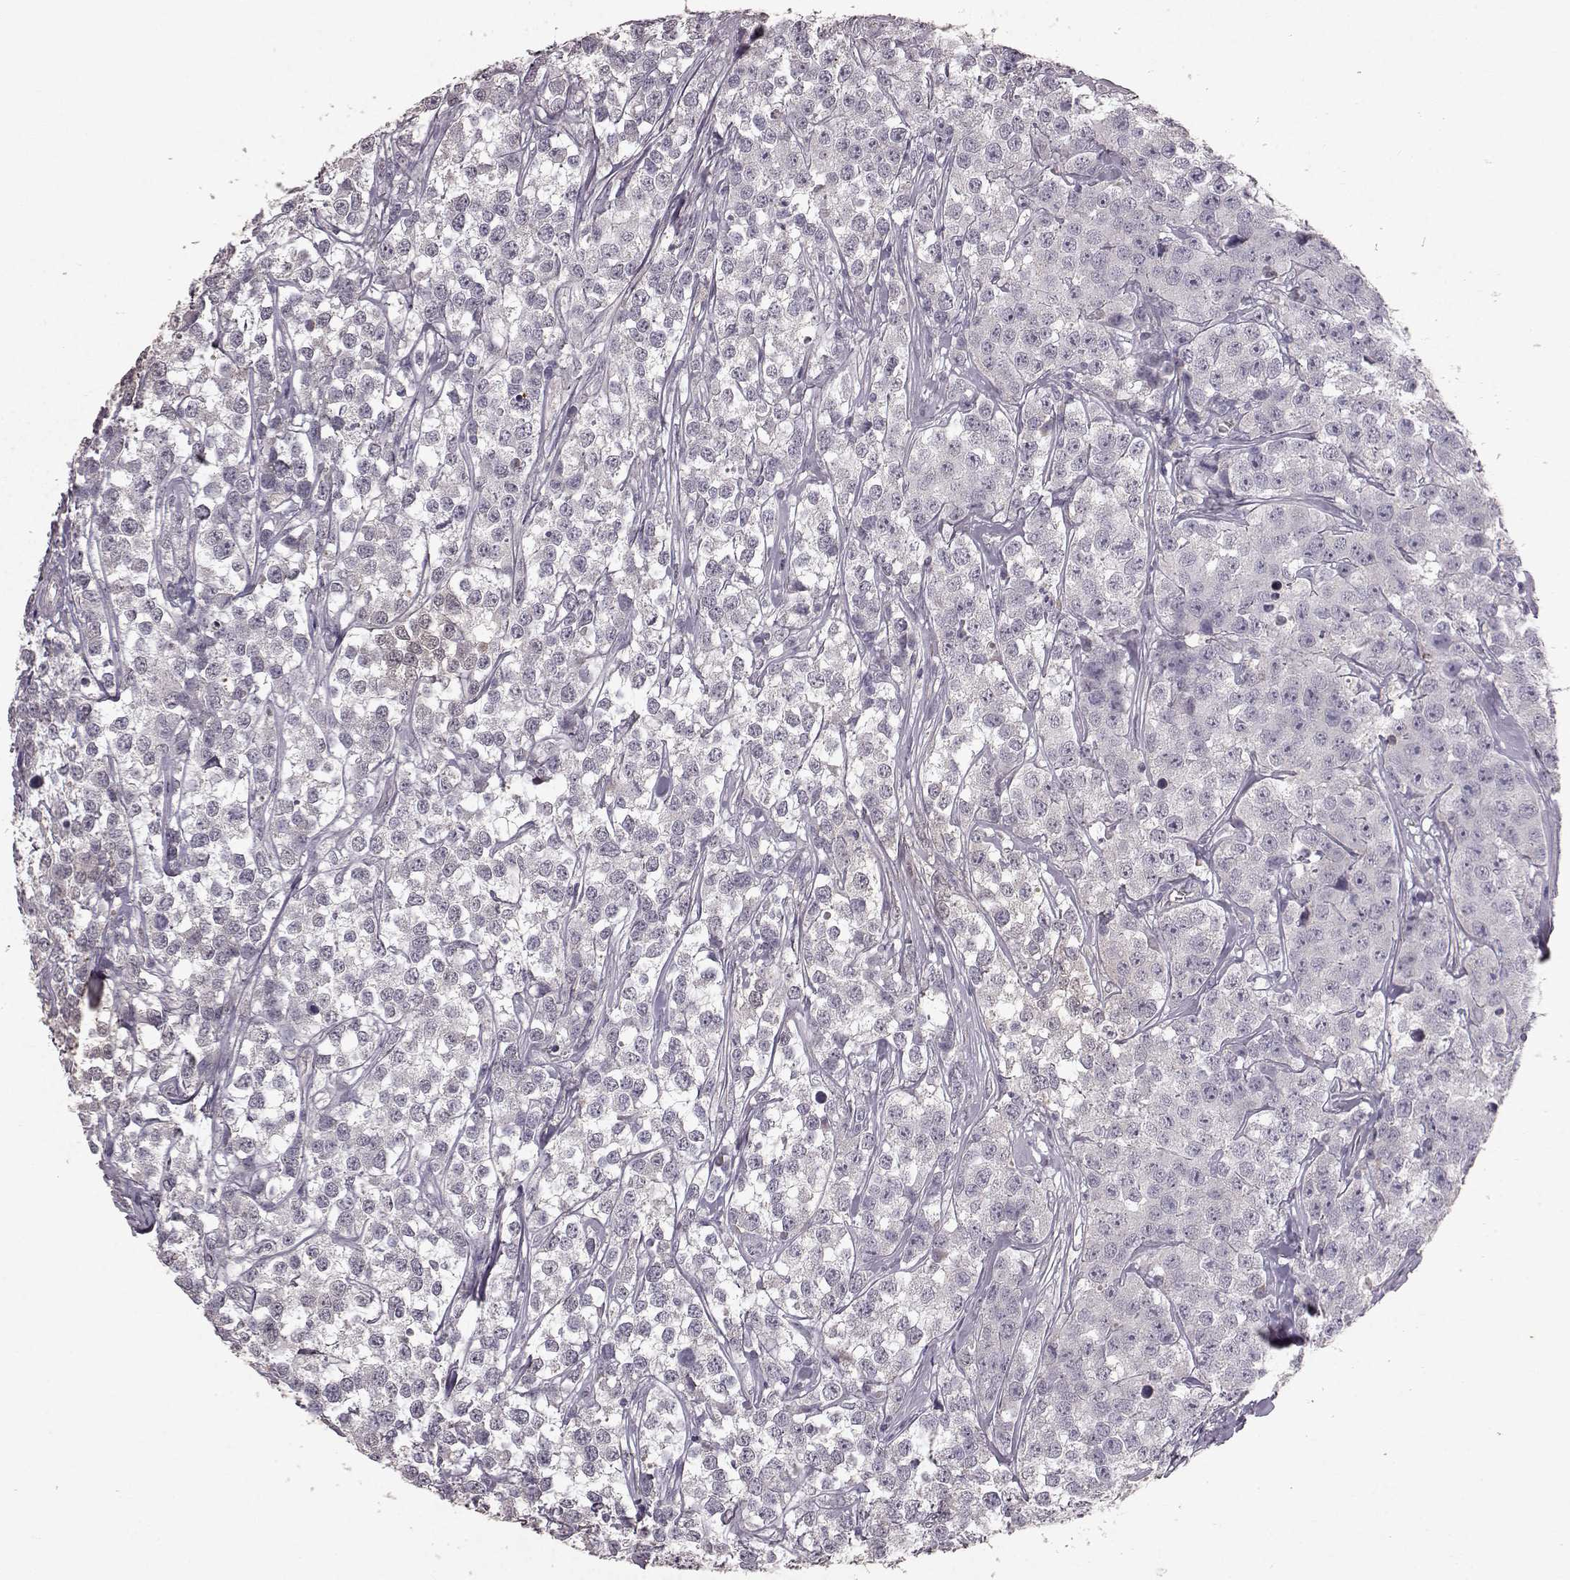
{"staining": {"intensity": "negative", "quantity": "none", "location": "none"}, "tissue": "testis cancer", "cell_type": "Tumor cells", "image_type": "cancer", "snomed": [{"axis": "morphology", "description": "Seminoma, NOS"}, {"axis": "topography", "description": "Testis"}], "caption": "Testis seminoma stained for a protein using IHC exhibits no expression tumor cells.", "gene": "FRRS1L", "patient": {"sex": "male", "age": 59}}